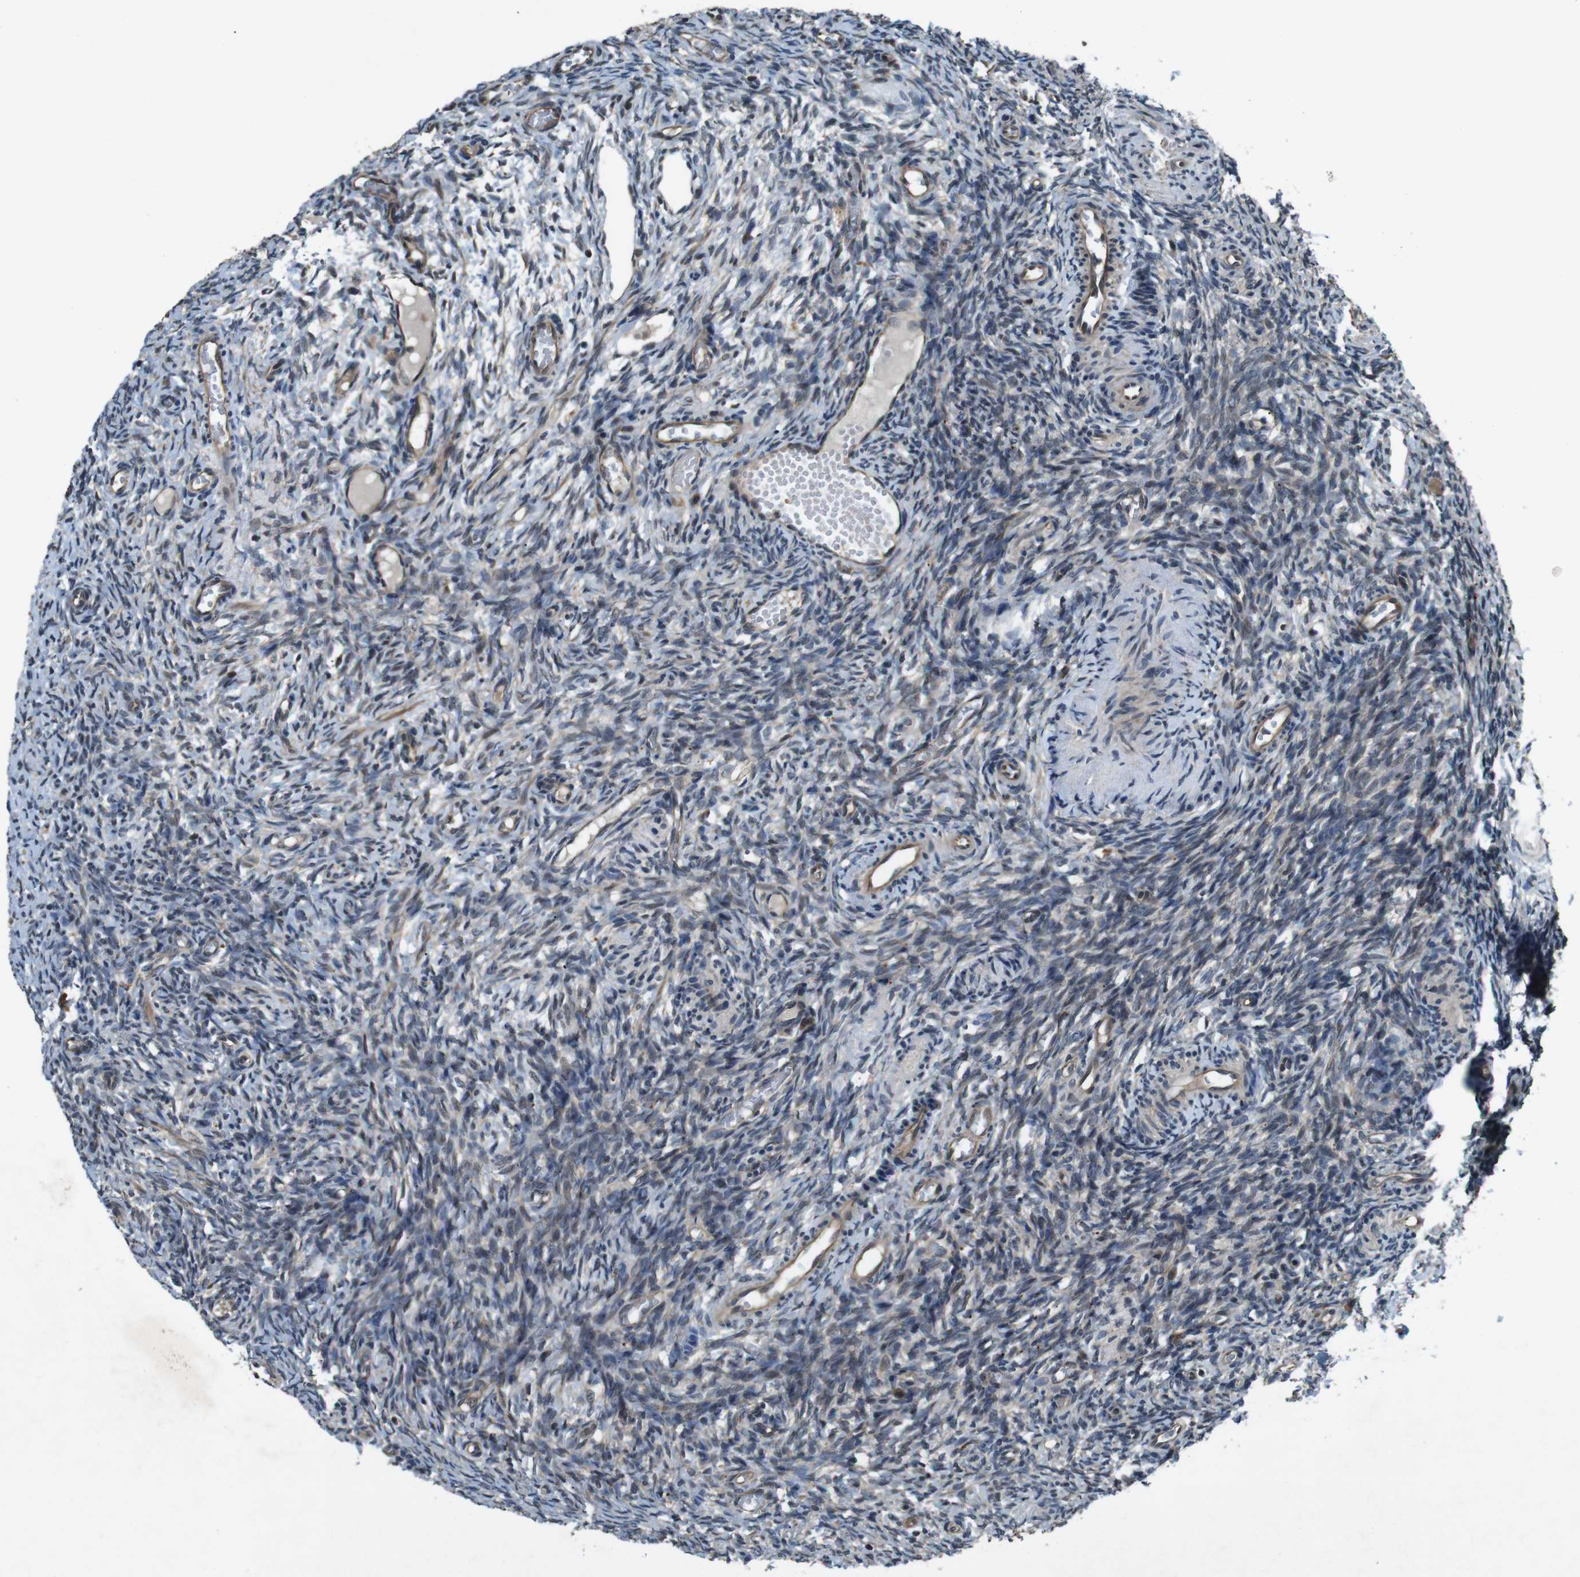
{"staining": {"intensity": "moderate", "quantity": ">75%", "location": "cytoplasmic/membranous"}, "tissue": "ovary", "cell_type": "Follicle cells", "image_type": "normal", "snomed": [{"axis": "morphology", "description": "Normal tissue, NOS"}, {"axis": "topography", "description": "Ovary"}], "caption": "Immunohistochemical staining of unremarkable ovary reveals >75% levels of moderate cytoplasmic/membranous protein expression in approximately >75% of follicle cells.", "gene": "SOCS1", "patient": {"sex": "female", "age": 35}}